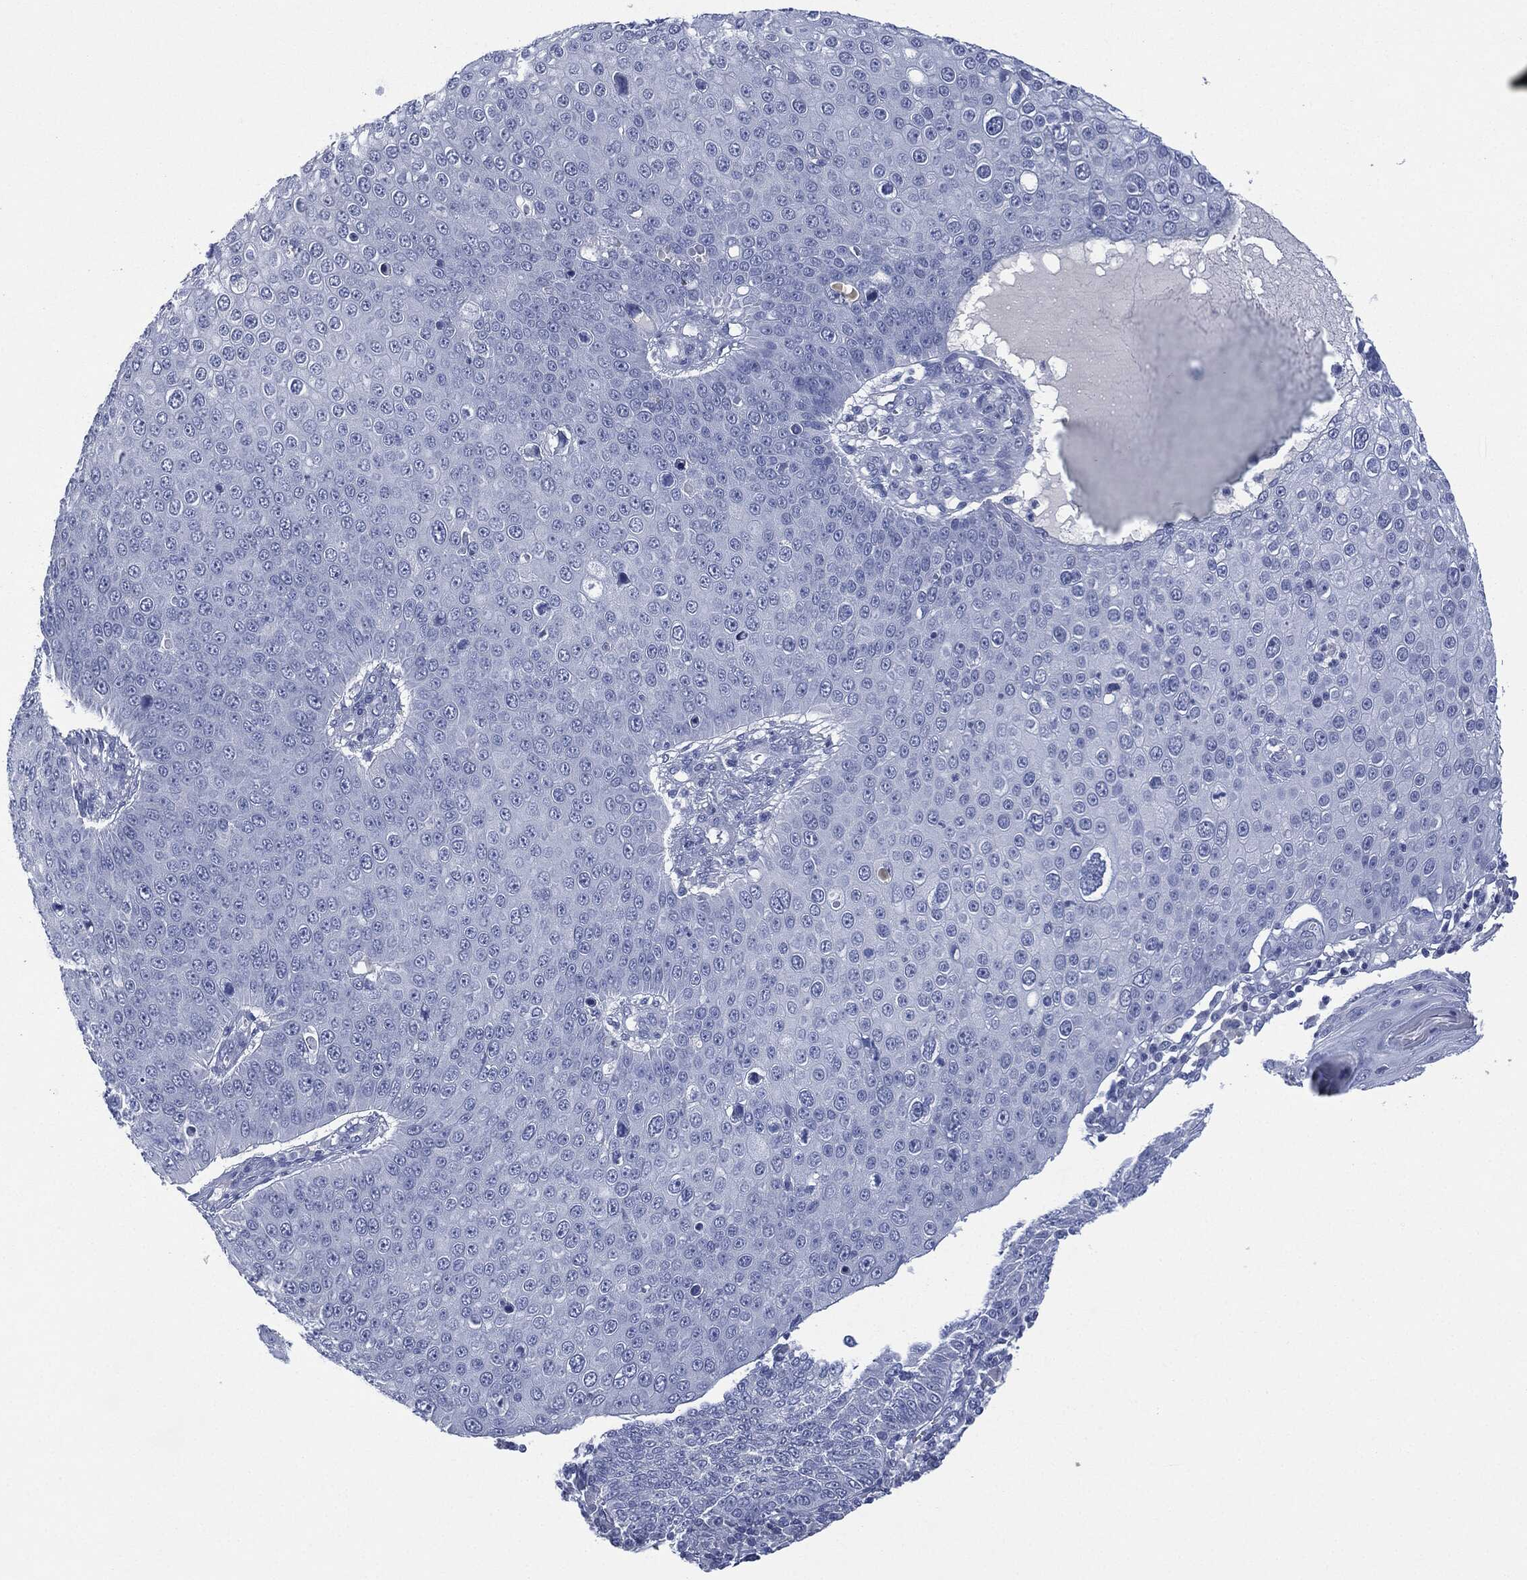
{"staining": {"intensity": "negative", "quantity": "none", "location": "none"}, "tissue": "skin cancer", "cell_type": "Tumor cells", "image_type": "cancer", "snomed": [{"axis": "morphology", "description": "Squamous cell carcinoma, NOS"}, {"axis": "topography", "description": "Skin"}], "caption": "Protein analysis of squamous cell carcinoma (skin) demonstrates no significant staining in tumor cells. The staining was performed using DAB (3,3'-diaminobenzidine) to visualize the protein expression in brown, while the nuclei were stained in blue with hematoxylin (Magnification: 20x).", "gene": "MUC16", "patient": {"sex": "male", "age": 71}}